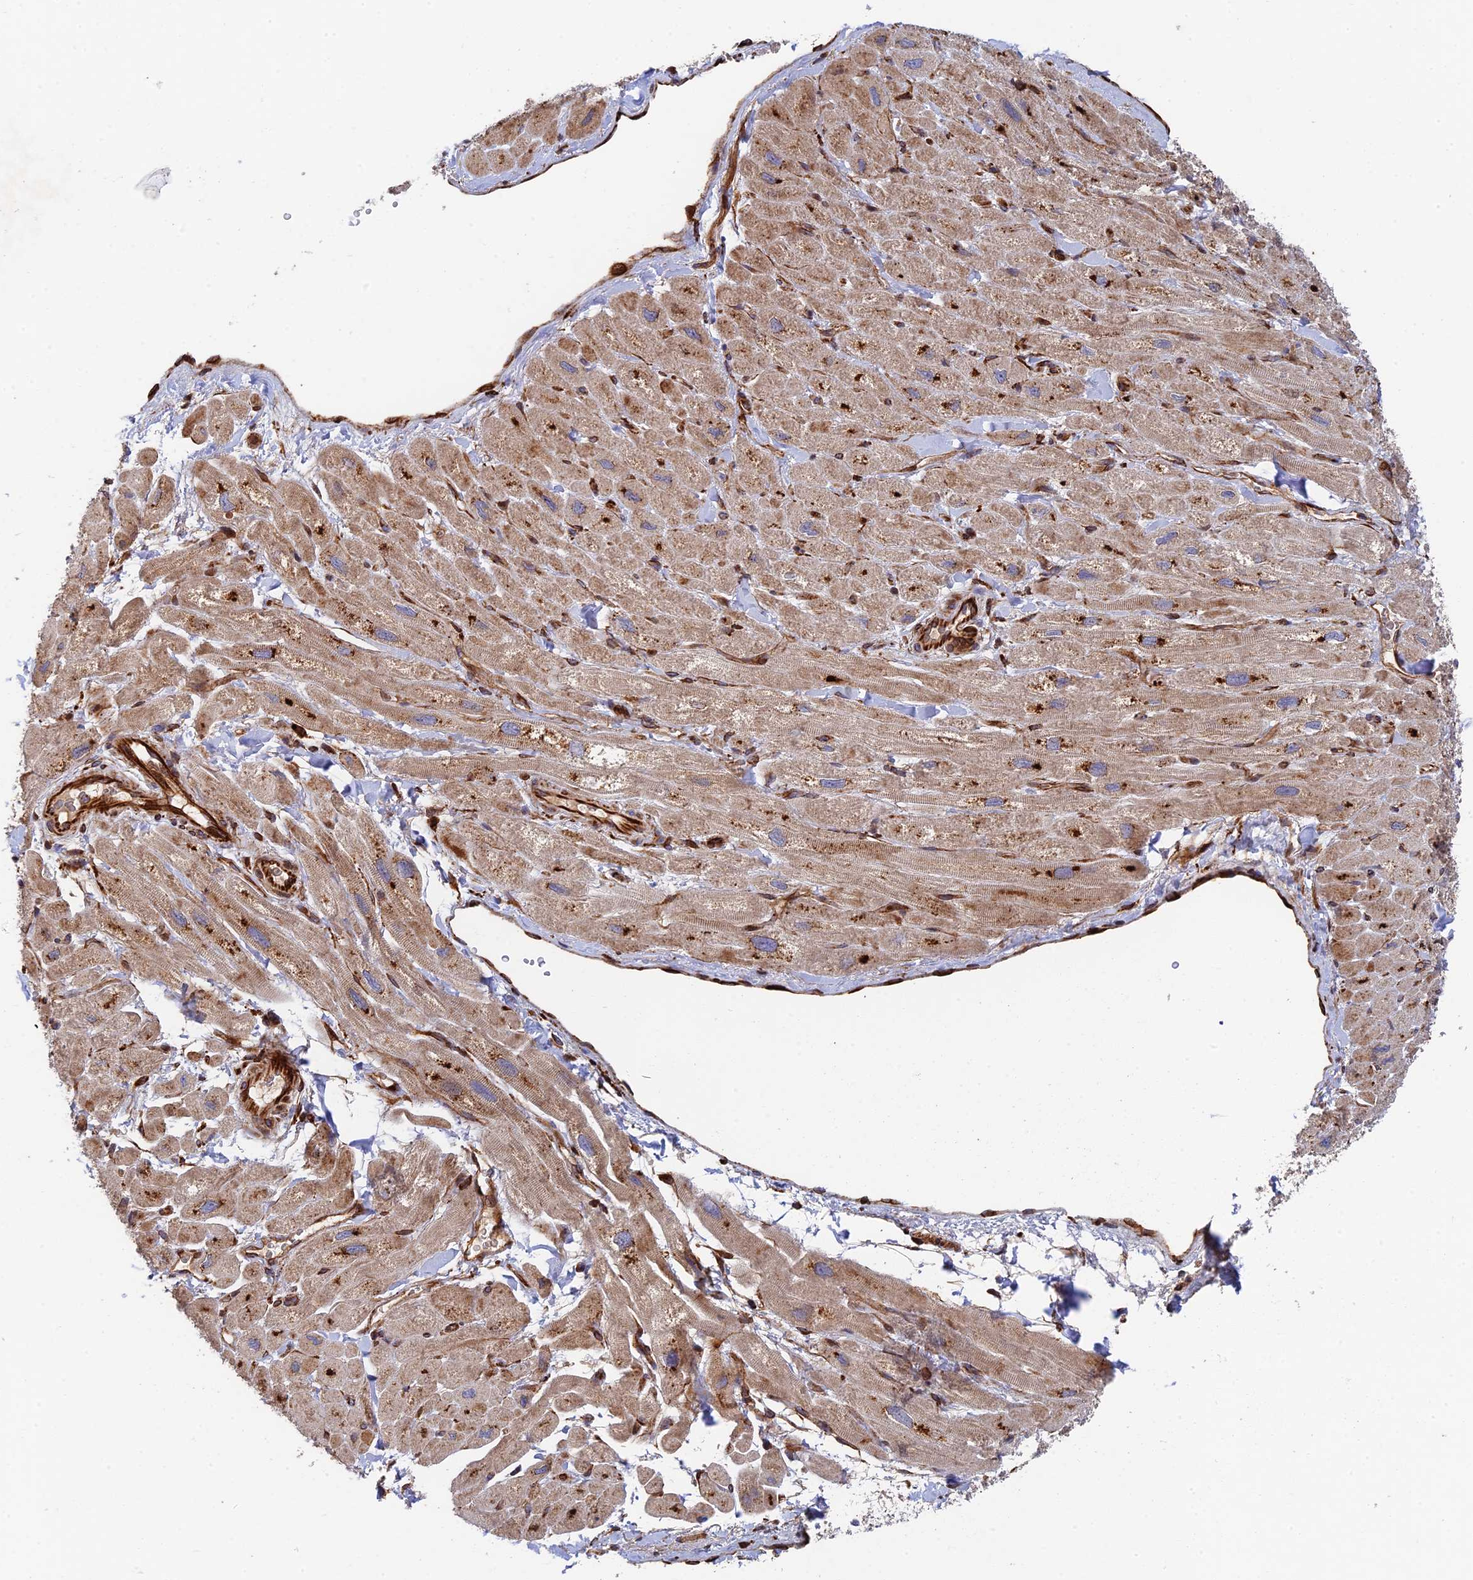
{"staining": {"intensity": "moderate", "quantity": ">75%", "location": "cytoplasmic/membranous"}, "tissue": "heart muscle", "cell_type": "Cardiomyocytes", "image_type": "normal", "snomed": [{"axis": "morphology", "description": "Normal tissue, NOS"}, {"axis": "topography", "description": "Heart"}], "caption": "Brown immunohistochemical staining in unremarkable heart muscle displays moderate cytoplasmic/membranous positivity in about >75% of cardiomyocytes.", "gene": "PPP2R3C", "patient": {"sex": "male", "age": 65}}